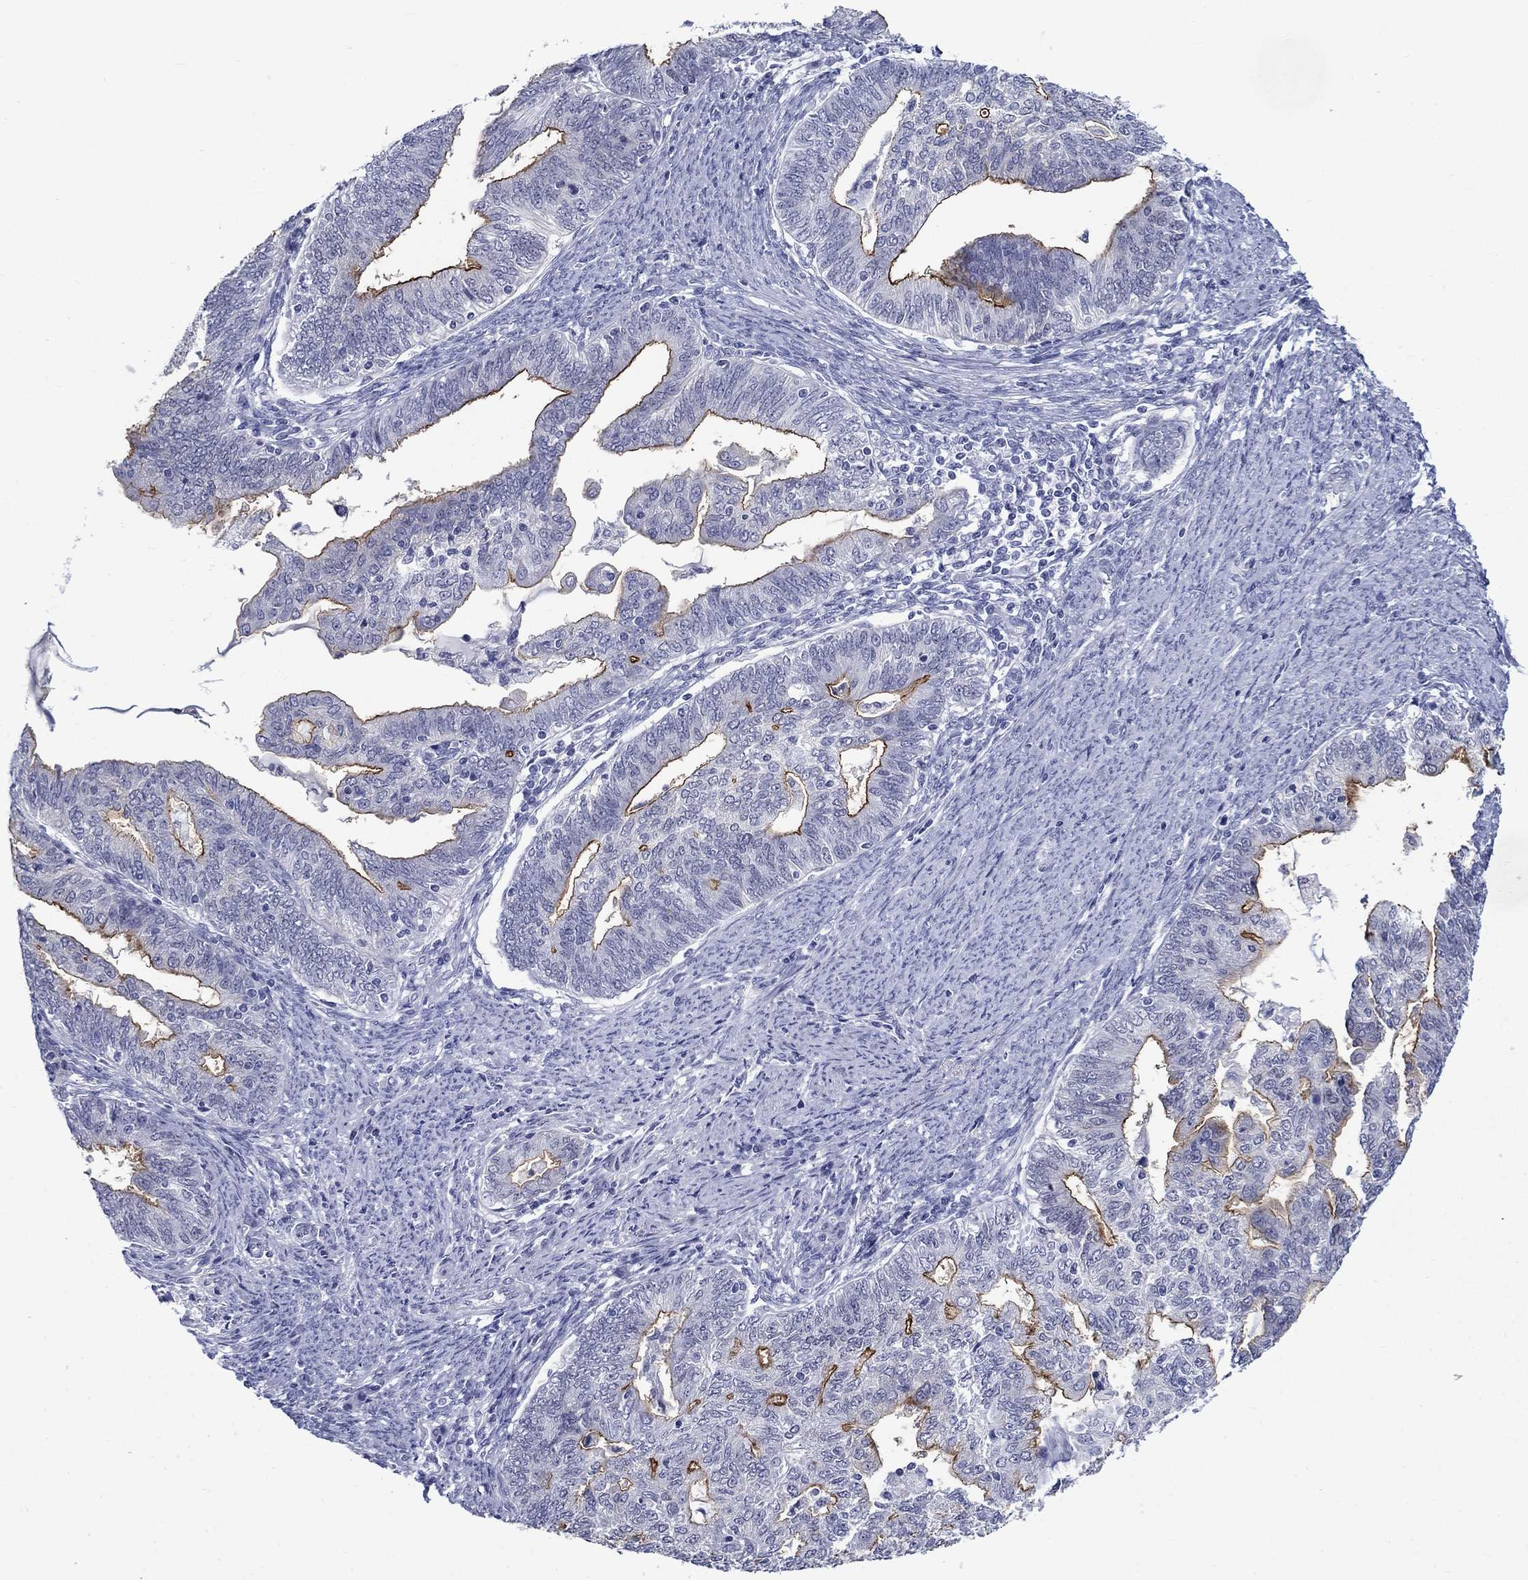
{"staining": {"intensity": "moderate", "quantity": "25%-75%", "location": "cytoplasmic/membranous"}, "tissue": "endometrial cancer", "cell_type": "Tumor cells", "image_type": "cancer", "snomed": [{"axis": "morphology", "description": "Adenocarcinoma, NOS"}, {"axis": "topography", "description": "Endometrium"}], "caption": "DAB (3,3'-diaminobenzidine) immunohistochemical staining of endometrial adenocarcinoma demonstrates moderate cytoplasmic/membranous protein positivity in approximately 25%-75% of tumor cells. The staining was performed using DAB (3,3'-diaminobenzidine), with brown indicating positive protein expression. Nuclei are stained blue with hematoxylin.", "gene": "C4orf19", "patient": {"sex": "female", "age": 82}}